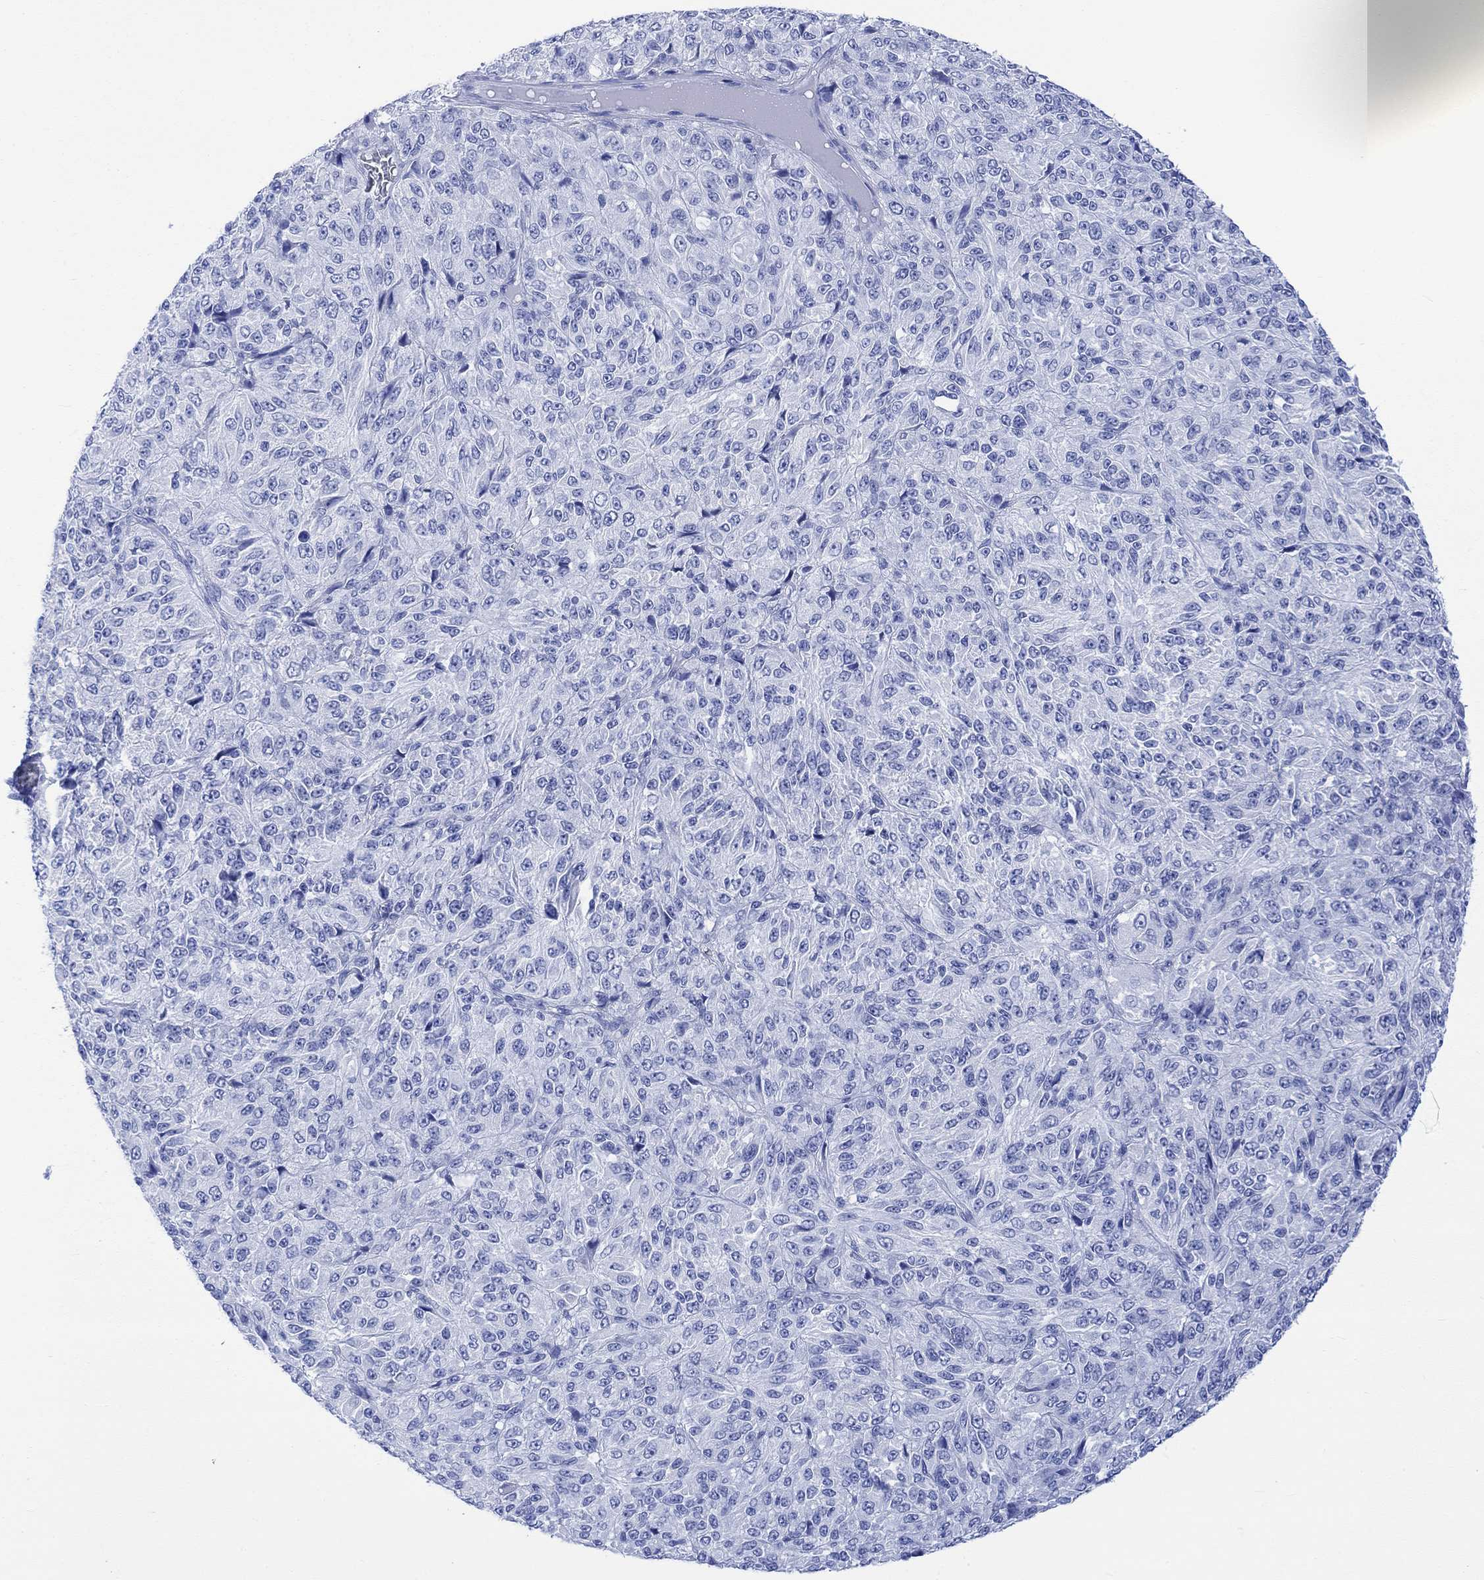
{"staining": {"intensity": "negative", "quantity": "none", "location": "none"}, "tissue": "melanoma", "cell_type": "Tumor cells", "image_type": "cancer", "snomed": [{"axis": "morphology", "description": "Malignant melanoma, Metastatic site"}, {"axis": "topography", "description": "Brain"}], "caption": "Melanoma was stained to show a protein in brown. There is no significant expression in tumor cells. The staining is performed using DAB brown chromogen with nuclei counter-stained in using hematoxylin.", "gene": "CELF4", "patient": {"sex": "female", "age": 56}}